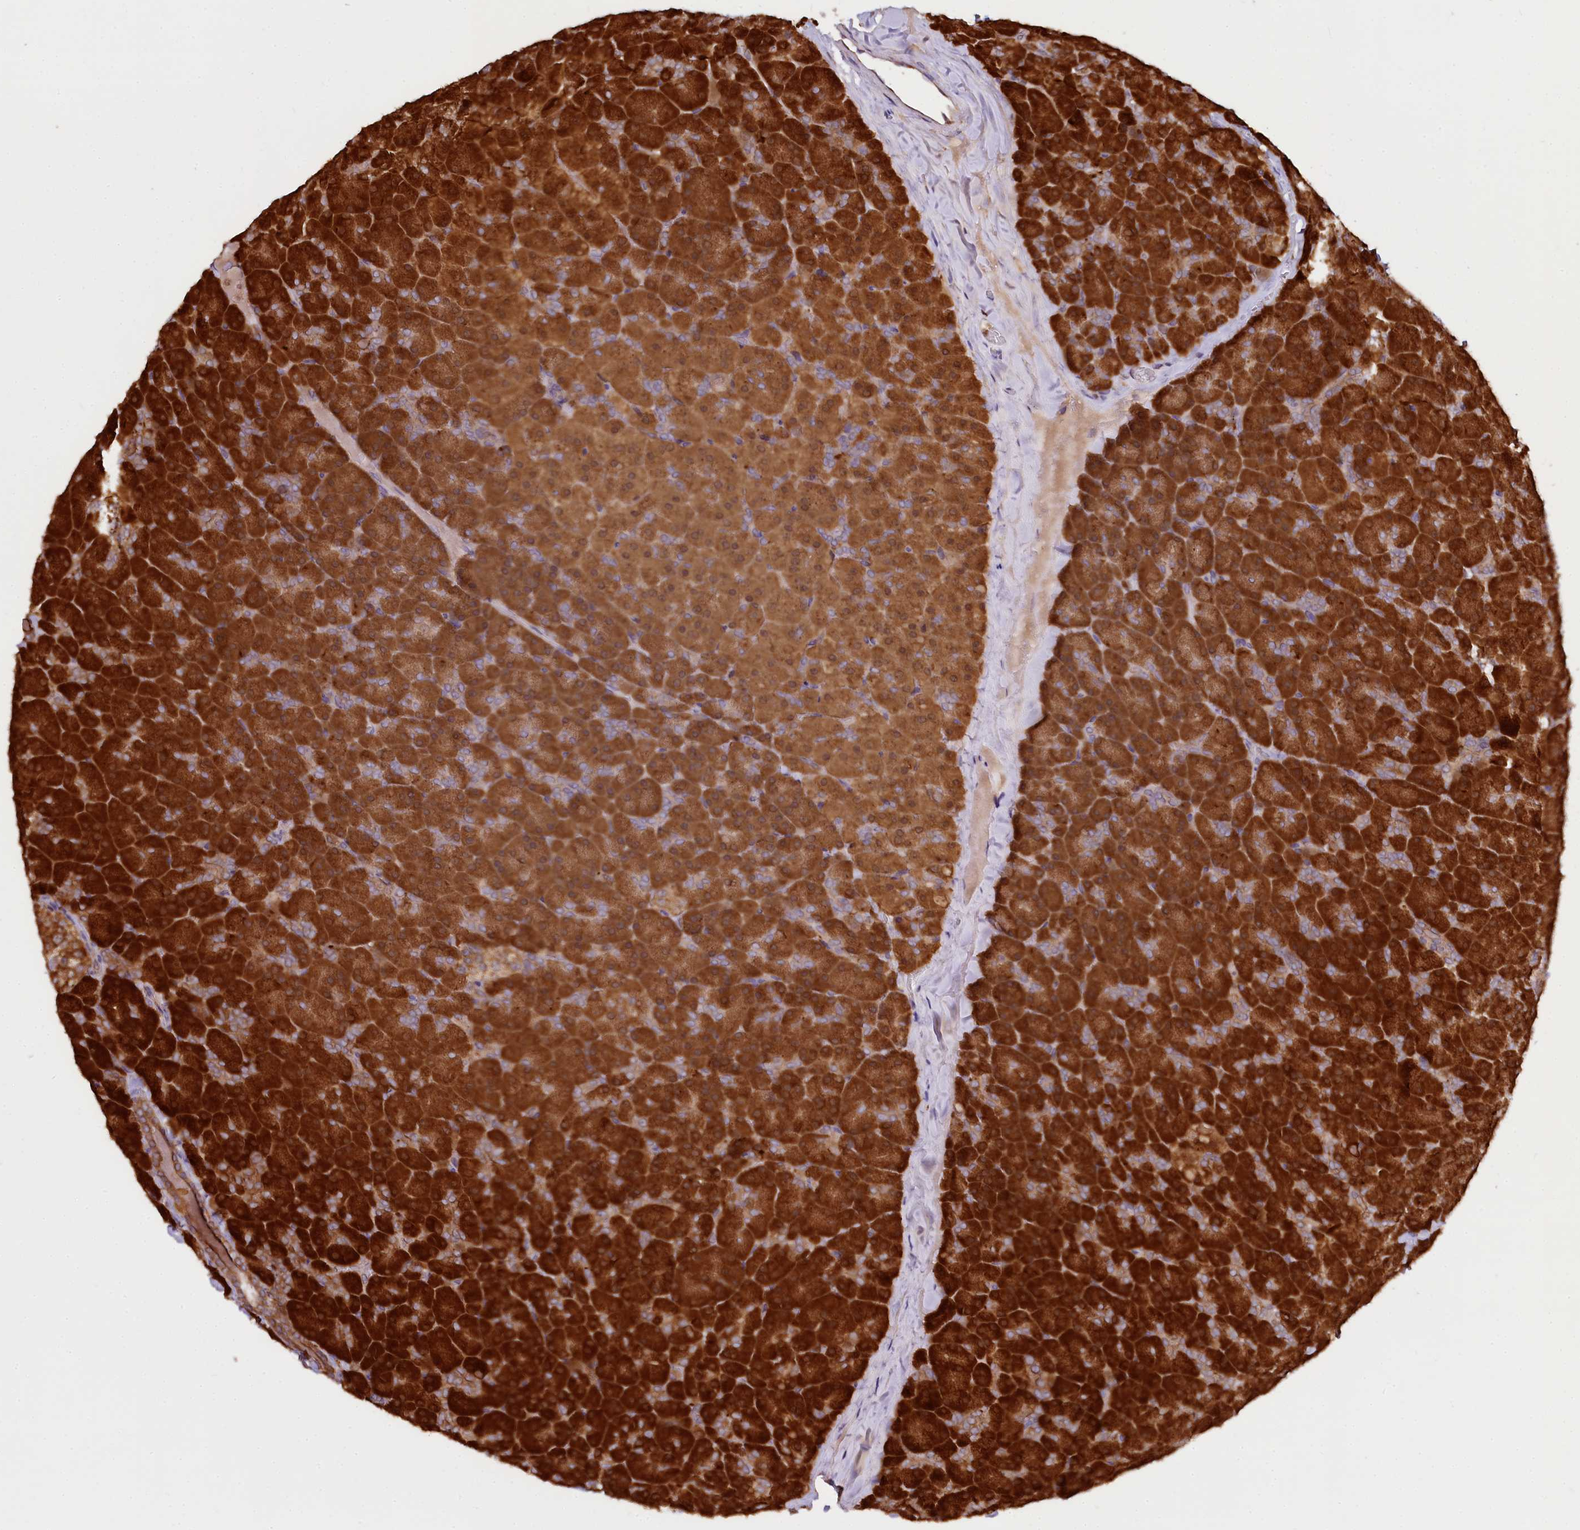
{"staining": {"intensity": "strong", "quantity": ">75%", "location": "cytoplasmic/membranous"}, "tissue": "pancreas", "cell_type": "Exocrine glandular cells", "image_type": "normal", "snomed": [{"axis": "morphology", "description": "Normal tissue, NOS"}, {"axis": "topography", "description": "Pancreas"}], "caption": "Immunohistochemistry (IHC) (DAB (3,3'-diaminobenzidine)) staining of benign human pancreas shows strong cytoplasmic/membranous protein expression in approximately >75% of exocrine glandular cells. (IHC, brightfield microscopy, high magnification).", "gene": "UFM1", "patient": {"sex": "male", "age": 36}}